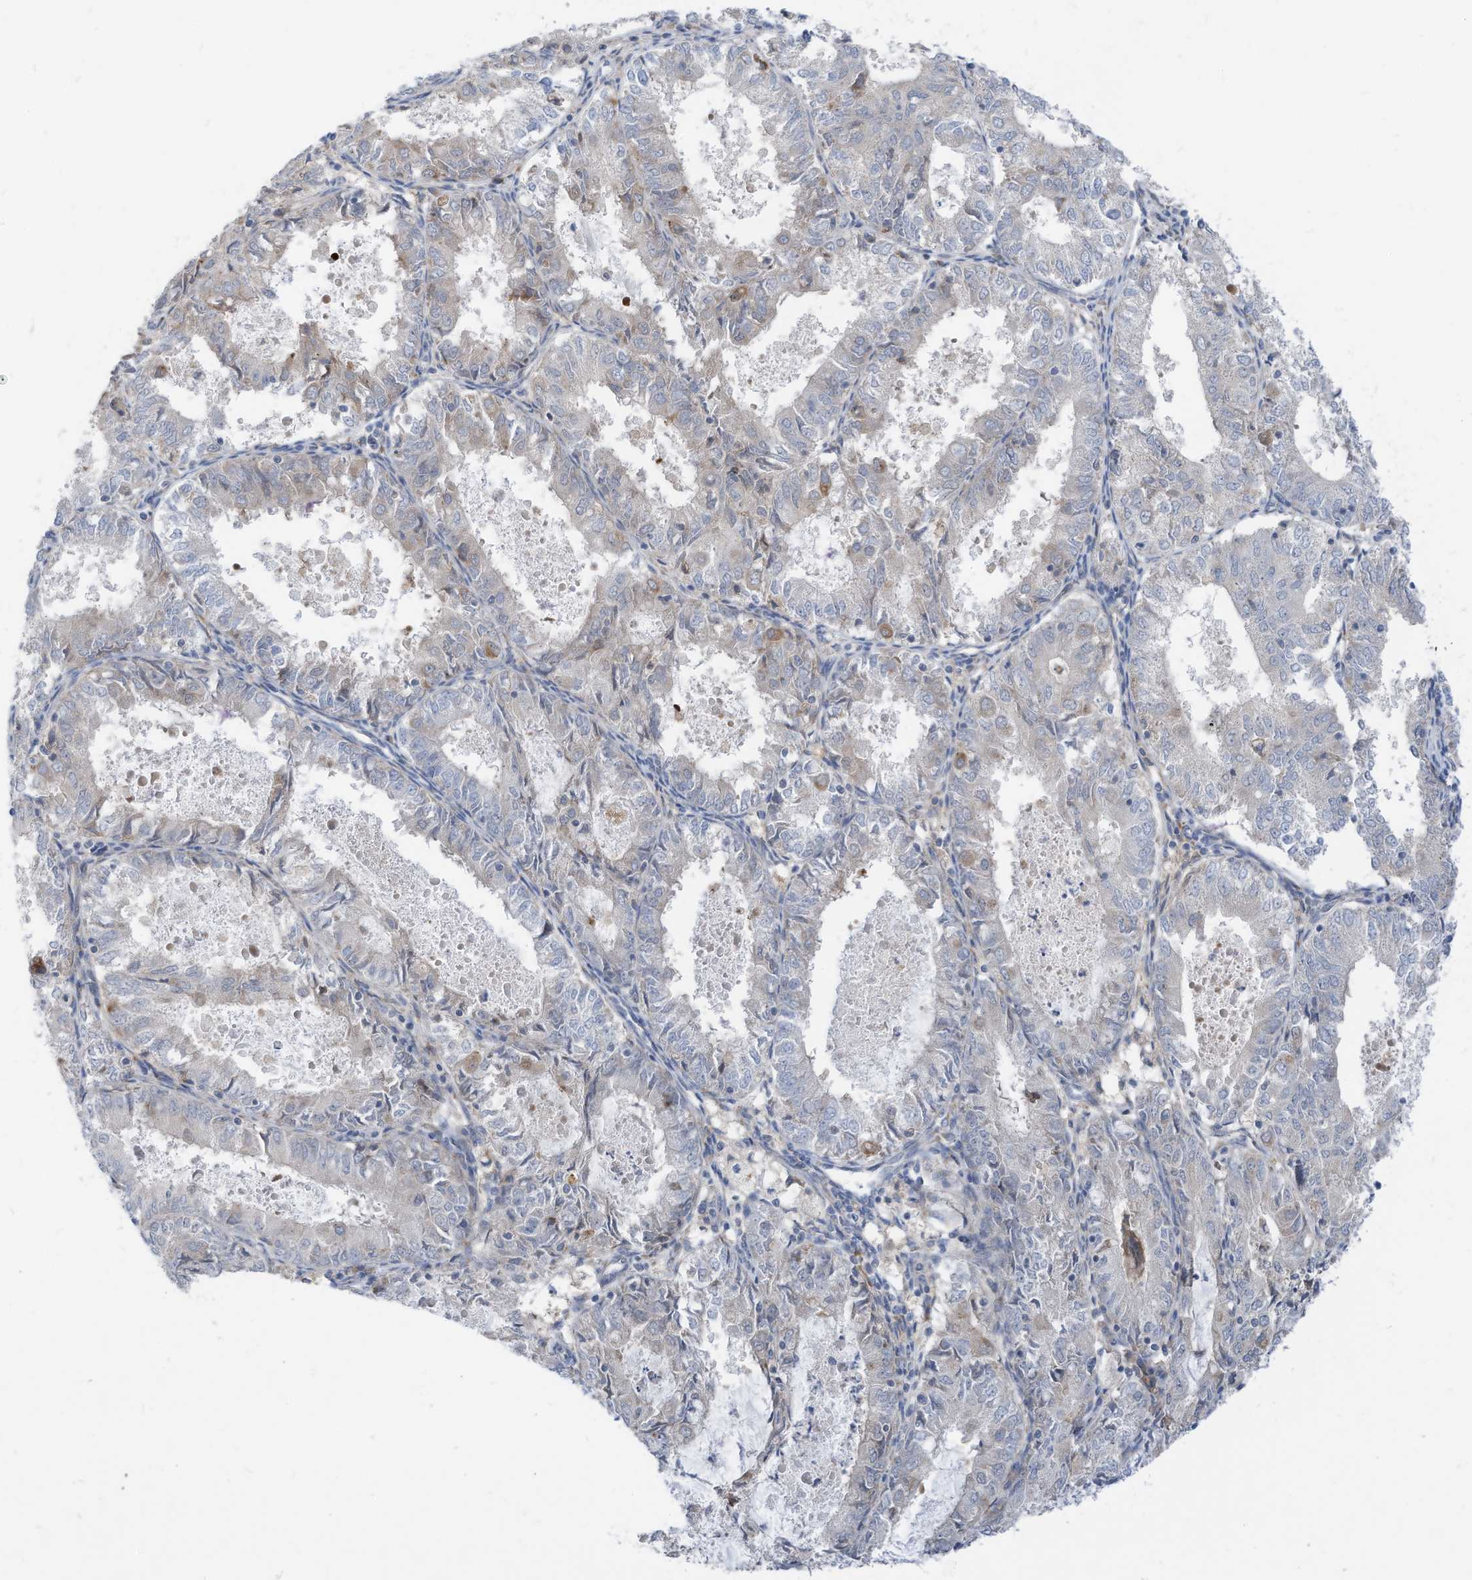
{"staining": {"intensity": "negative", "quantity": "none", "location": "none"}, "tissue": "endometrial cancer", "cell_type": "Tumor cells", "image_type": "cancer", "snomed": [{"axis": "morphology", "description": "Adenocarcinoma, NOS"}, {"axis": "topography", "description": "Endometrium"}], "caption": "Immunohistochemistry photomicrograph of neoplastic tissue: endometrial cancer (adenocarcinoma) stained with DAB (3,3'-diaminobenzidine) exhibits no significant protein expression in tumor cells. Nuclei are stained in blue.", "gene": "LDAH", "patient": {"sex": "female", "age": 57}}